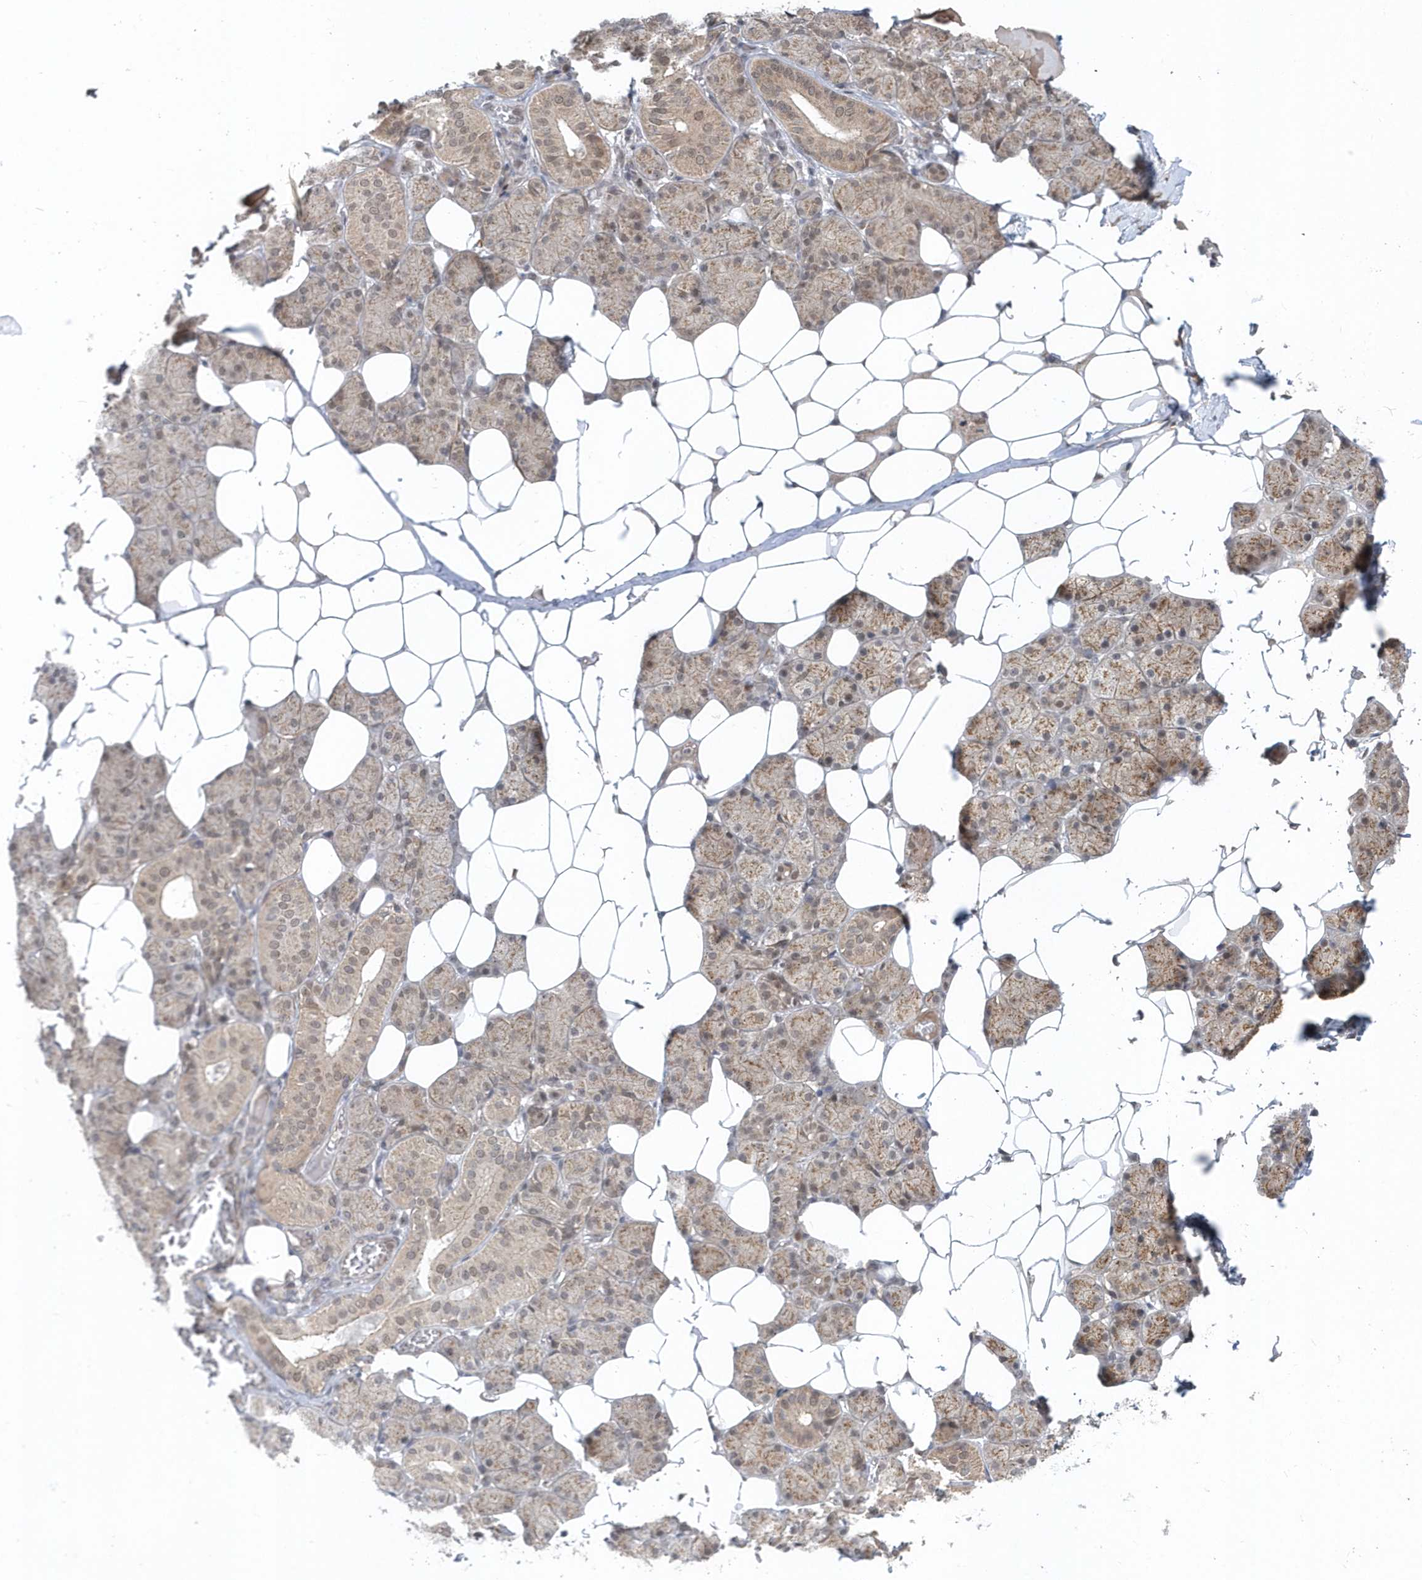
{"staining": {"intensity": "moderate", "quantity": "<25%", "location": "cytoplasmic/membranous"}, "tissue": "salivary gland", "cell_type": "Glandular cells", "image_type": "normal", "snomed": [{"axis": "morphology", "description": "Normal tissue, NOS"}, {"axis": "topography", "description": "Salivary gland"}], "caption": "Immunohistochemical staining of benign salivary gland reveals low levels of moderate cytoplasmic/membranous positivity in about <25% of glandular cells. (DAB IHC with brightfield microscopy, high magnification).", "gene": "MXI1", "patient": {"sex": "female", "age": 33}}